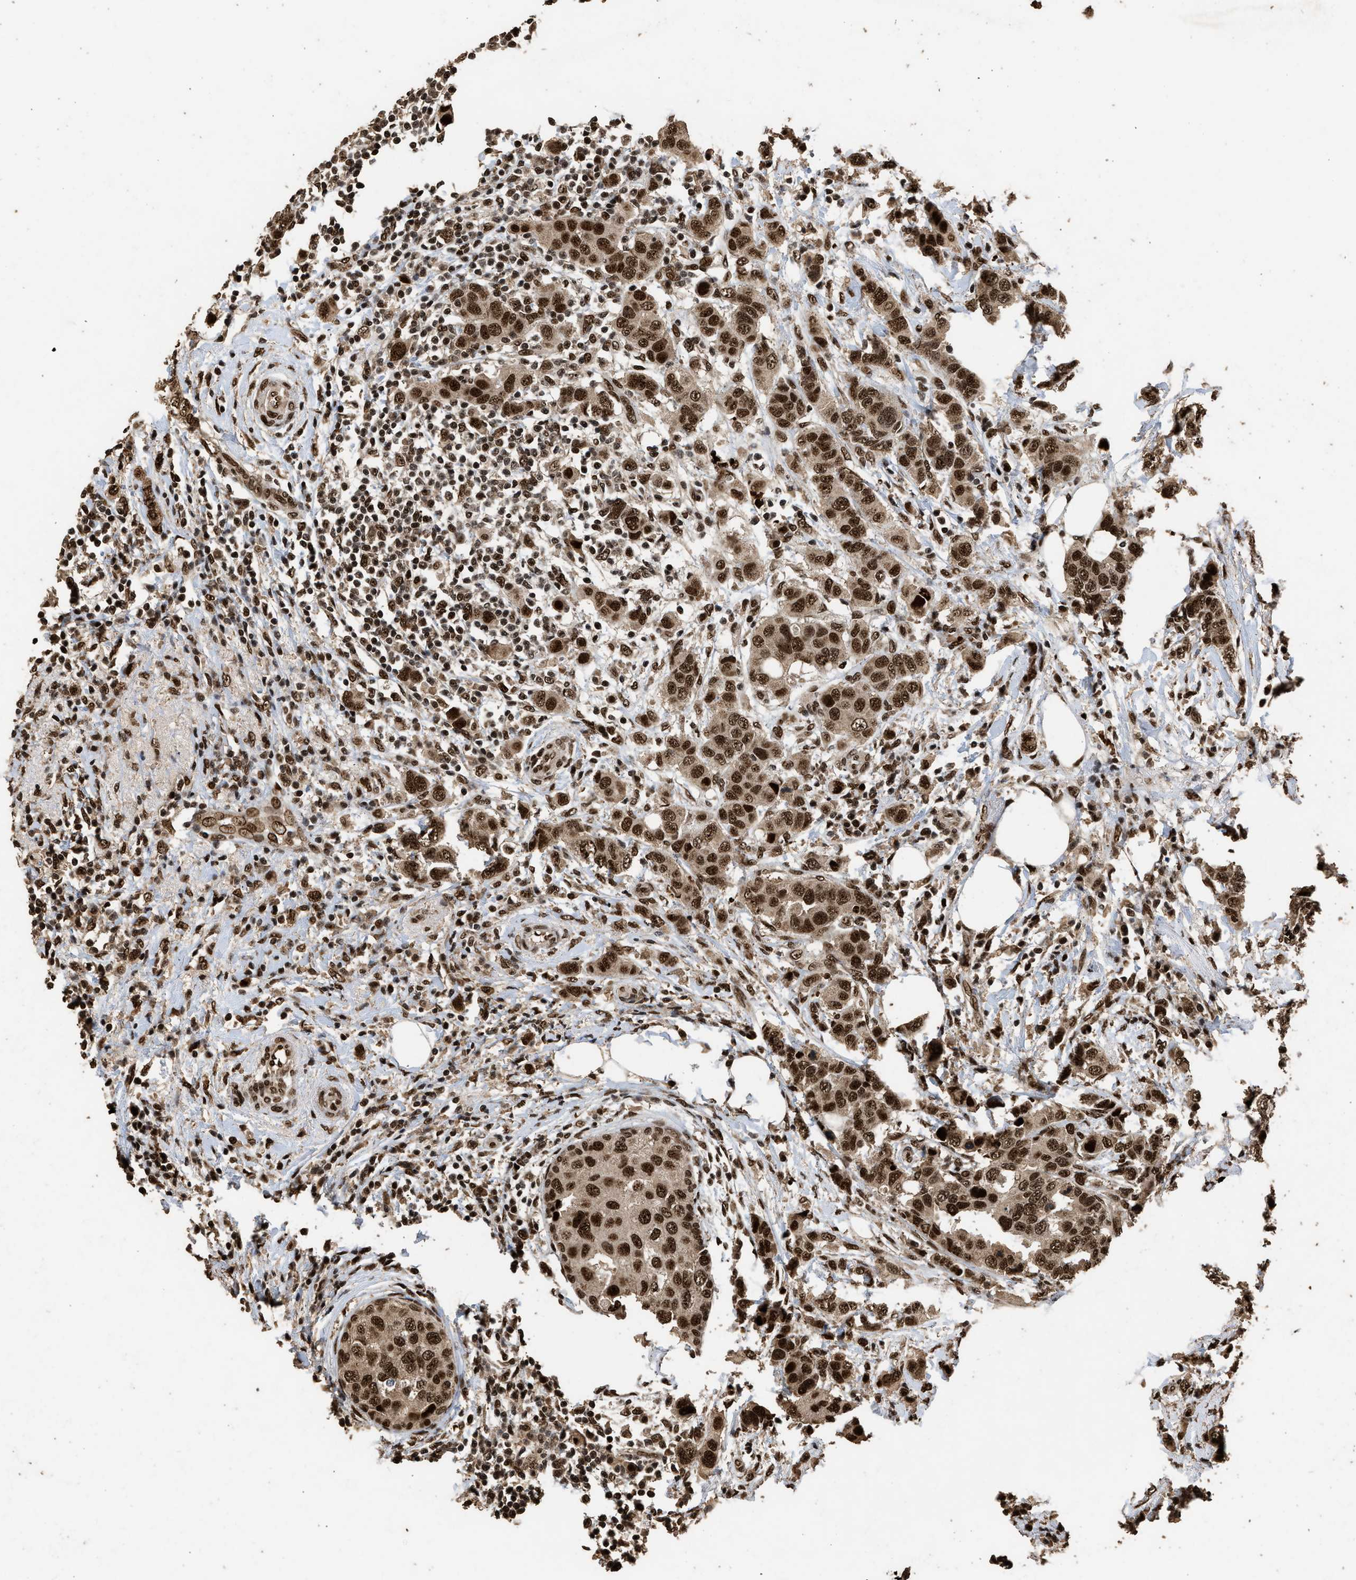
{"staining": {"intensity": "strong", "quantity": ">75%", "location": "nuclear"}, "tissue": "breast cancer", "cell_type": "Tumor cells", "image_type": "cancer", "snomed": [{"axis": "morphology", "description": "Duct carcinoma"}, {"axis": "topography", "description": "Breast"}], "caption": "Breast cancer (invasive ductal carcinoma) stained with IHC demonstrates strong nuclear staining in about >75% of tumor cells.", "gene": "PPP4R3B", "patient": {"sex": "female", "age": 50}}